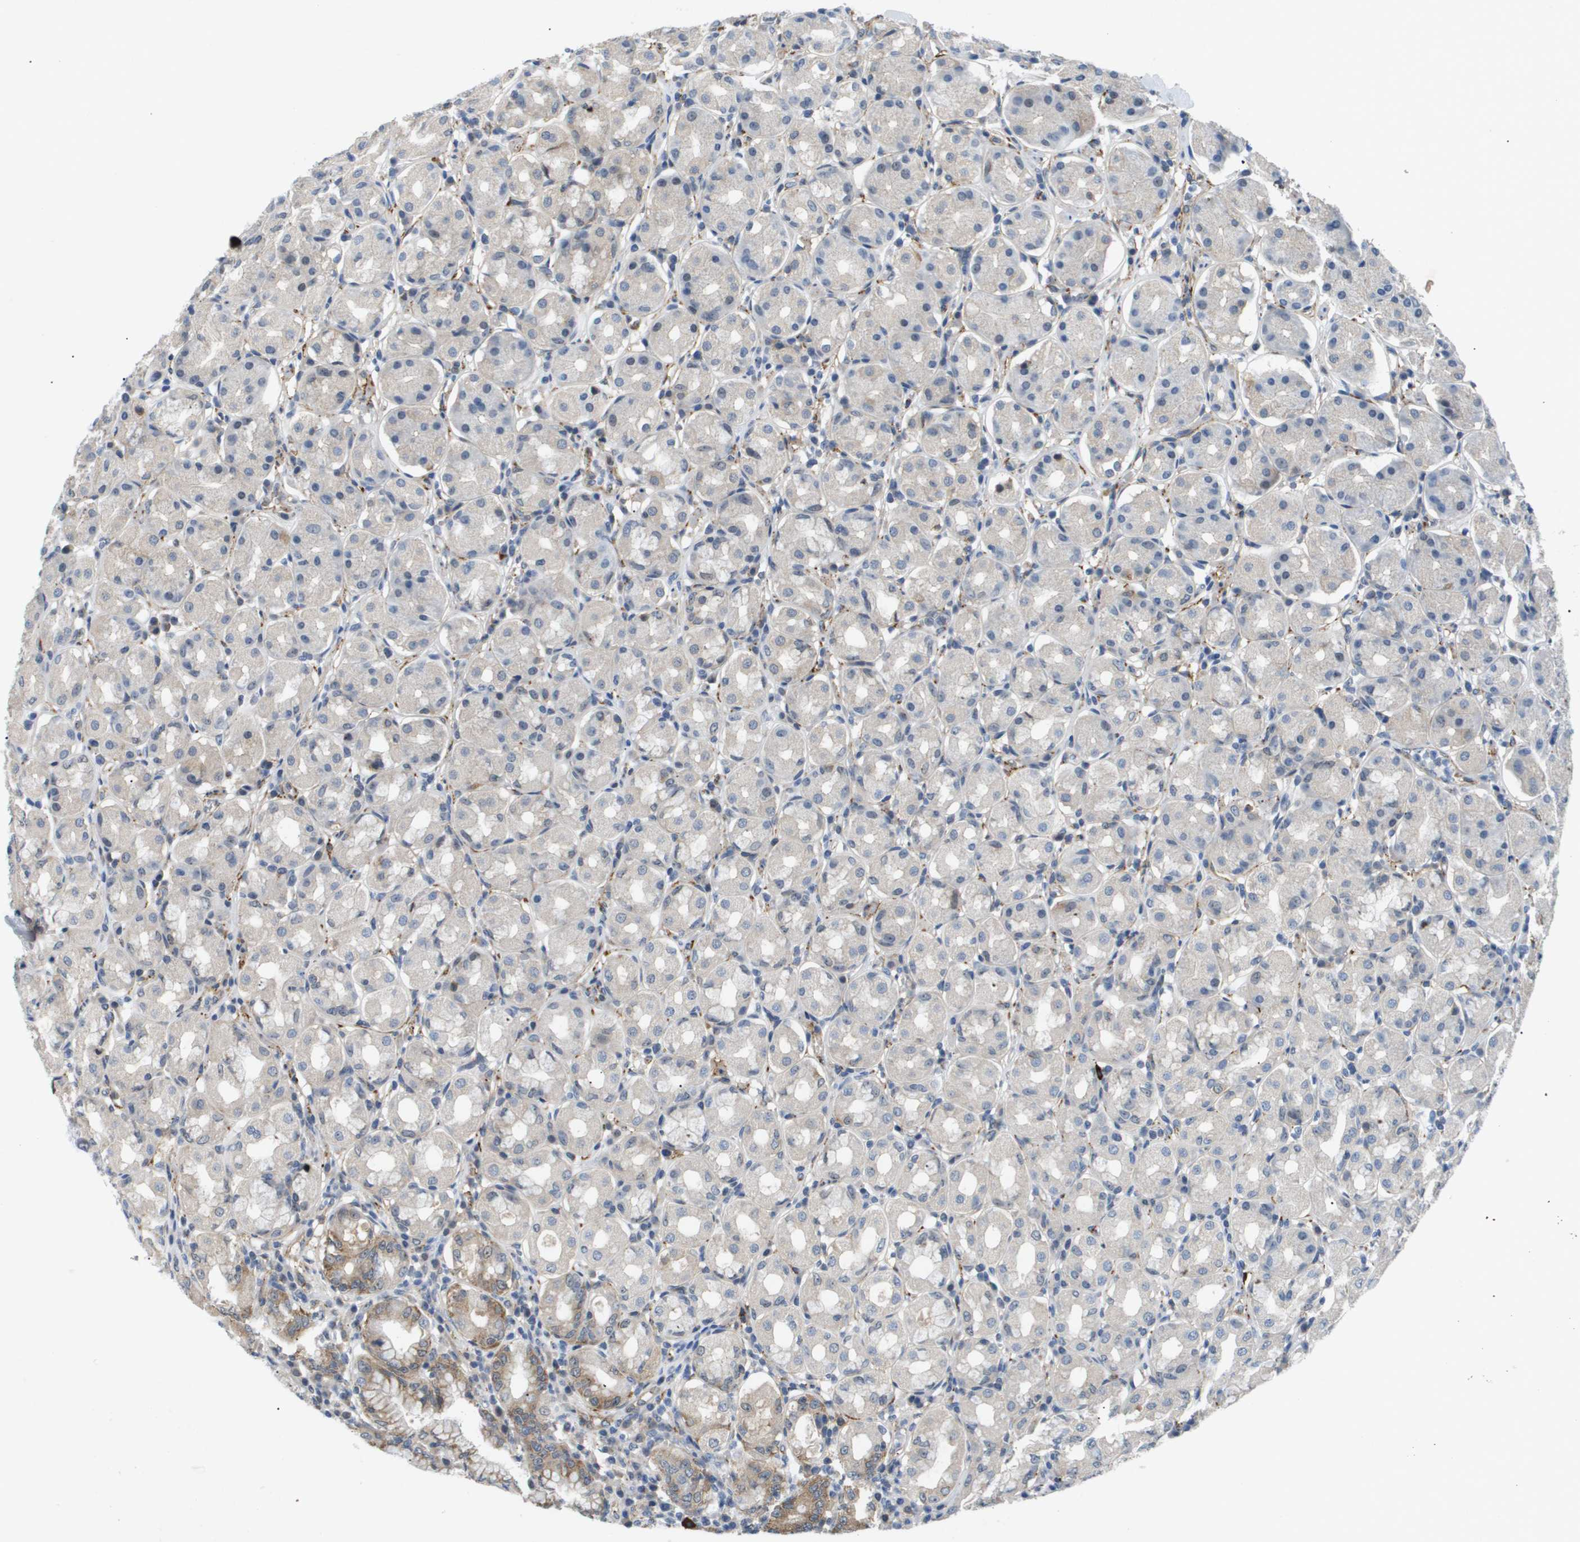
{"staining": {"intensity": "moderate", "quantity": "25%-75%", "location": "cytoplasmic/membranous"}, "tissue": "stomach", "cell_type": "Glandular cells", "image_type": "normal", "snomed": [{"axis": "morphology", "description": "Normal tissue, NOS"}, {"axis": "topography", "description": "Stomach"}, {"axis": "topography", "description": "Stomach, lower"}], "caption": "Normal stomach demonstrates moderate cytoplasmic/membranous positivity in about 25%-75% of glandular cells, visualized by immunohistochemistry.", "gene": "OTUD5", "patient": {"sex": "female", "age": 56}}